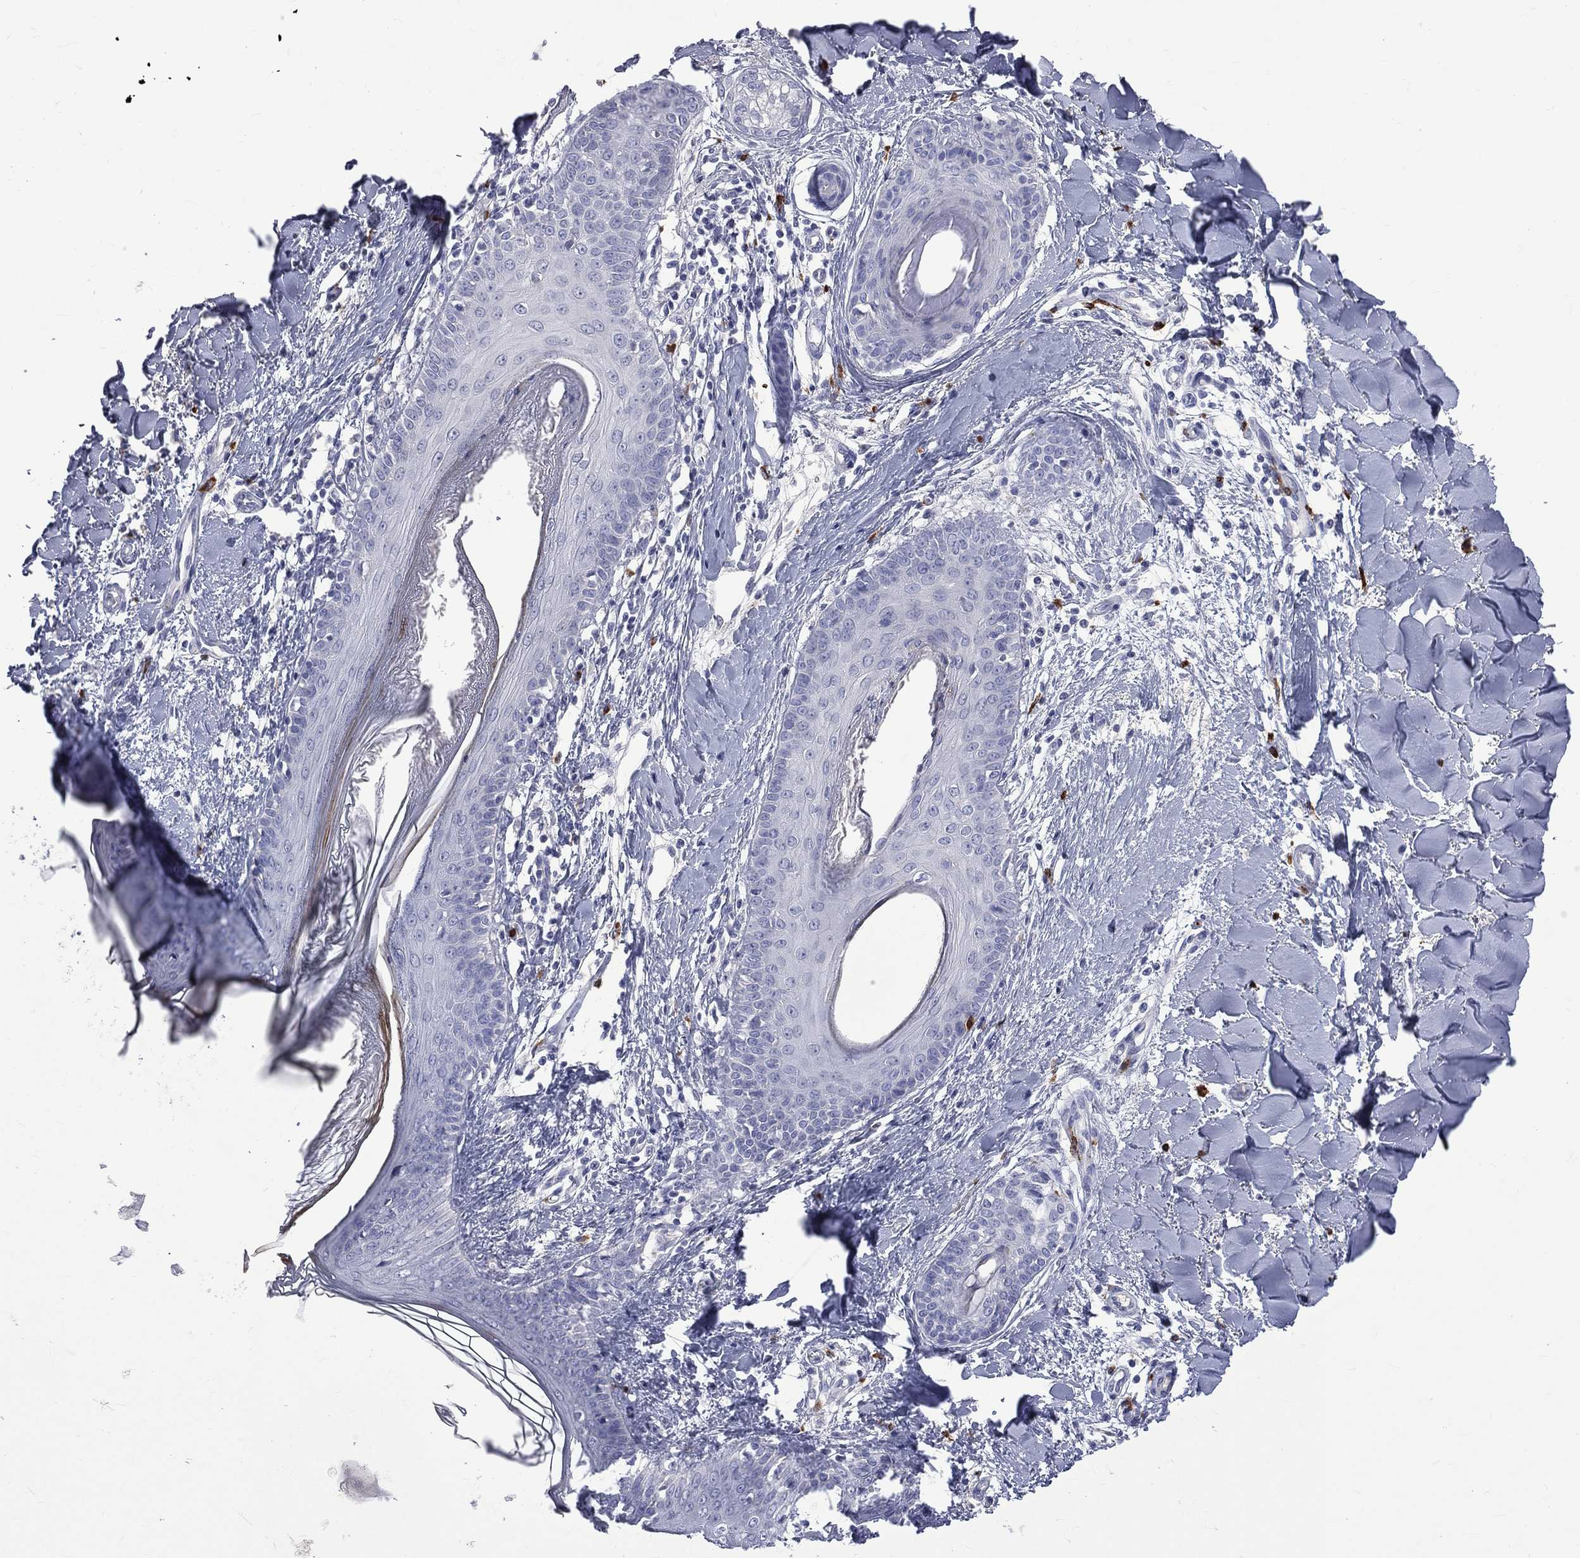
{"staining": {"intensity": "negative", "quantity": "none", "location": "none"}, "tissue": "skin", "cell_type": "Fibroblasts", "image_type": "normal", "snomed": [{"axis": "morphology", "description": "Normal tissue, NOS"}, {"axis": "morphology", "description": "Malignant melanoma, NOS"}, {"axis": "topography", "description": "Skin"}], "caption": "This image is of benign skin stained with immunohistochemistry (IHC) to label a protein in brown with the nuclei are counter-stained blue. There is no staining in fibroblasts. Nuclei are stained in blue.", "gene": "ELANE", "patient": {"sex": "female", "age": 34}}